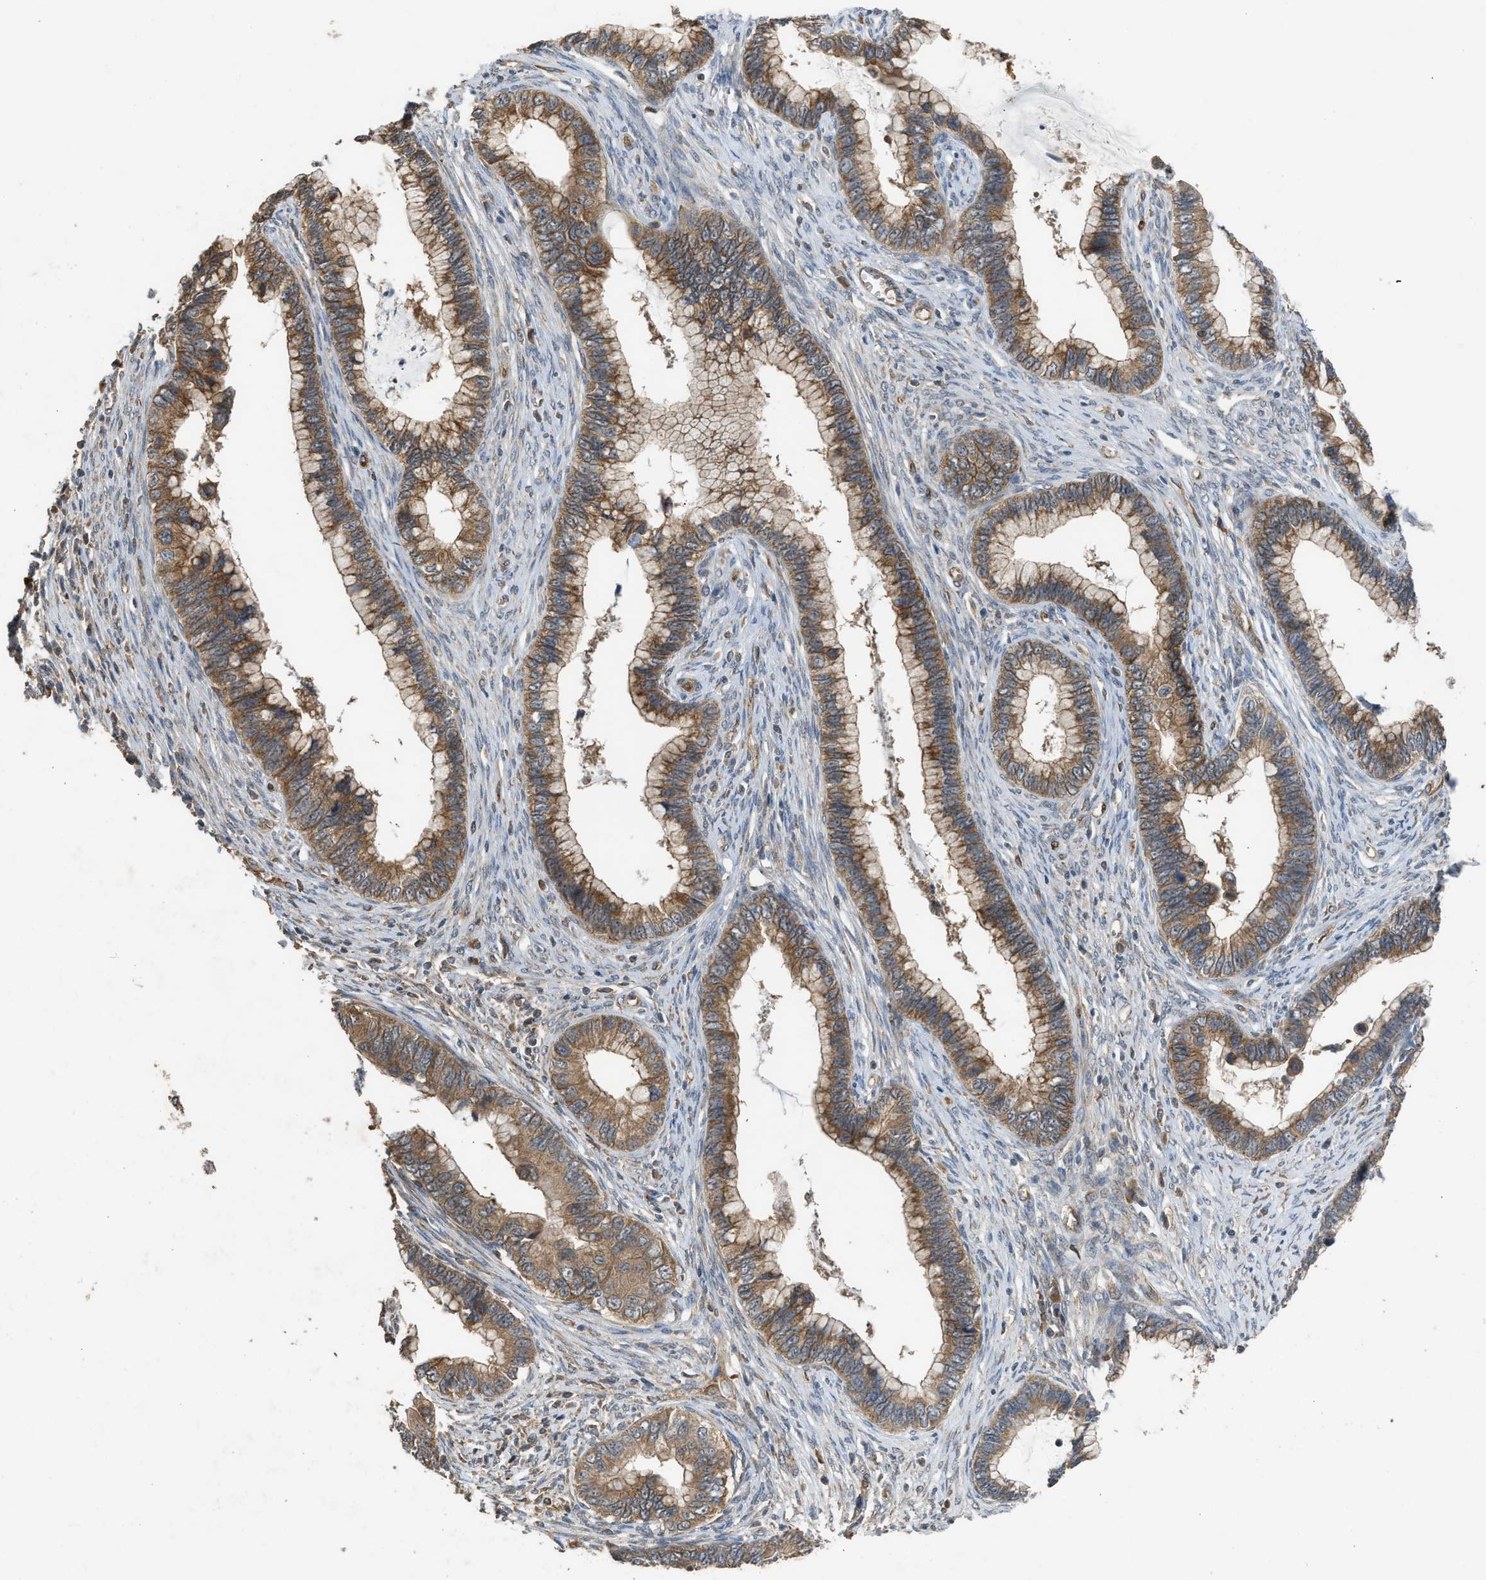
{"staining": {"intensity": "moderate", "quantity": ">75%", "location": "cytoplasmic/membranous"}, "tissue": "cervical cancer", "cell_type": "Tumor cells", "image_type": "cancer", "snomed": [{"axis": "morphology", "description": "Adenocarcinoma, NOS"}, {"axis": "topography", "description": "Cervix"}], "caption": "This is a histology image of IHC staining of adenocarcinoma (cervical), which shows moderate positivity in the cytoplasmic/membranous of tumor cells.", "gene": "HIP1R", "patient": {"sex": "female", "age": 44}}